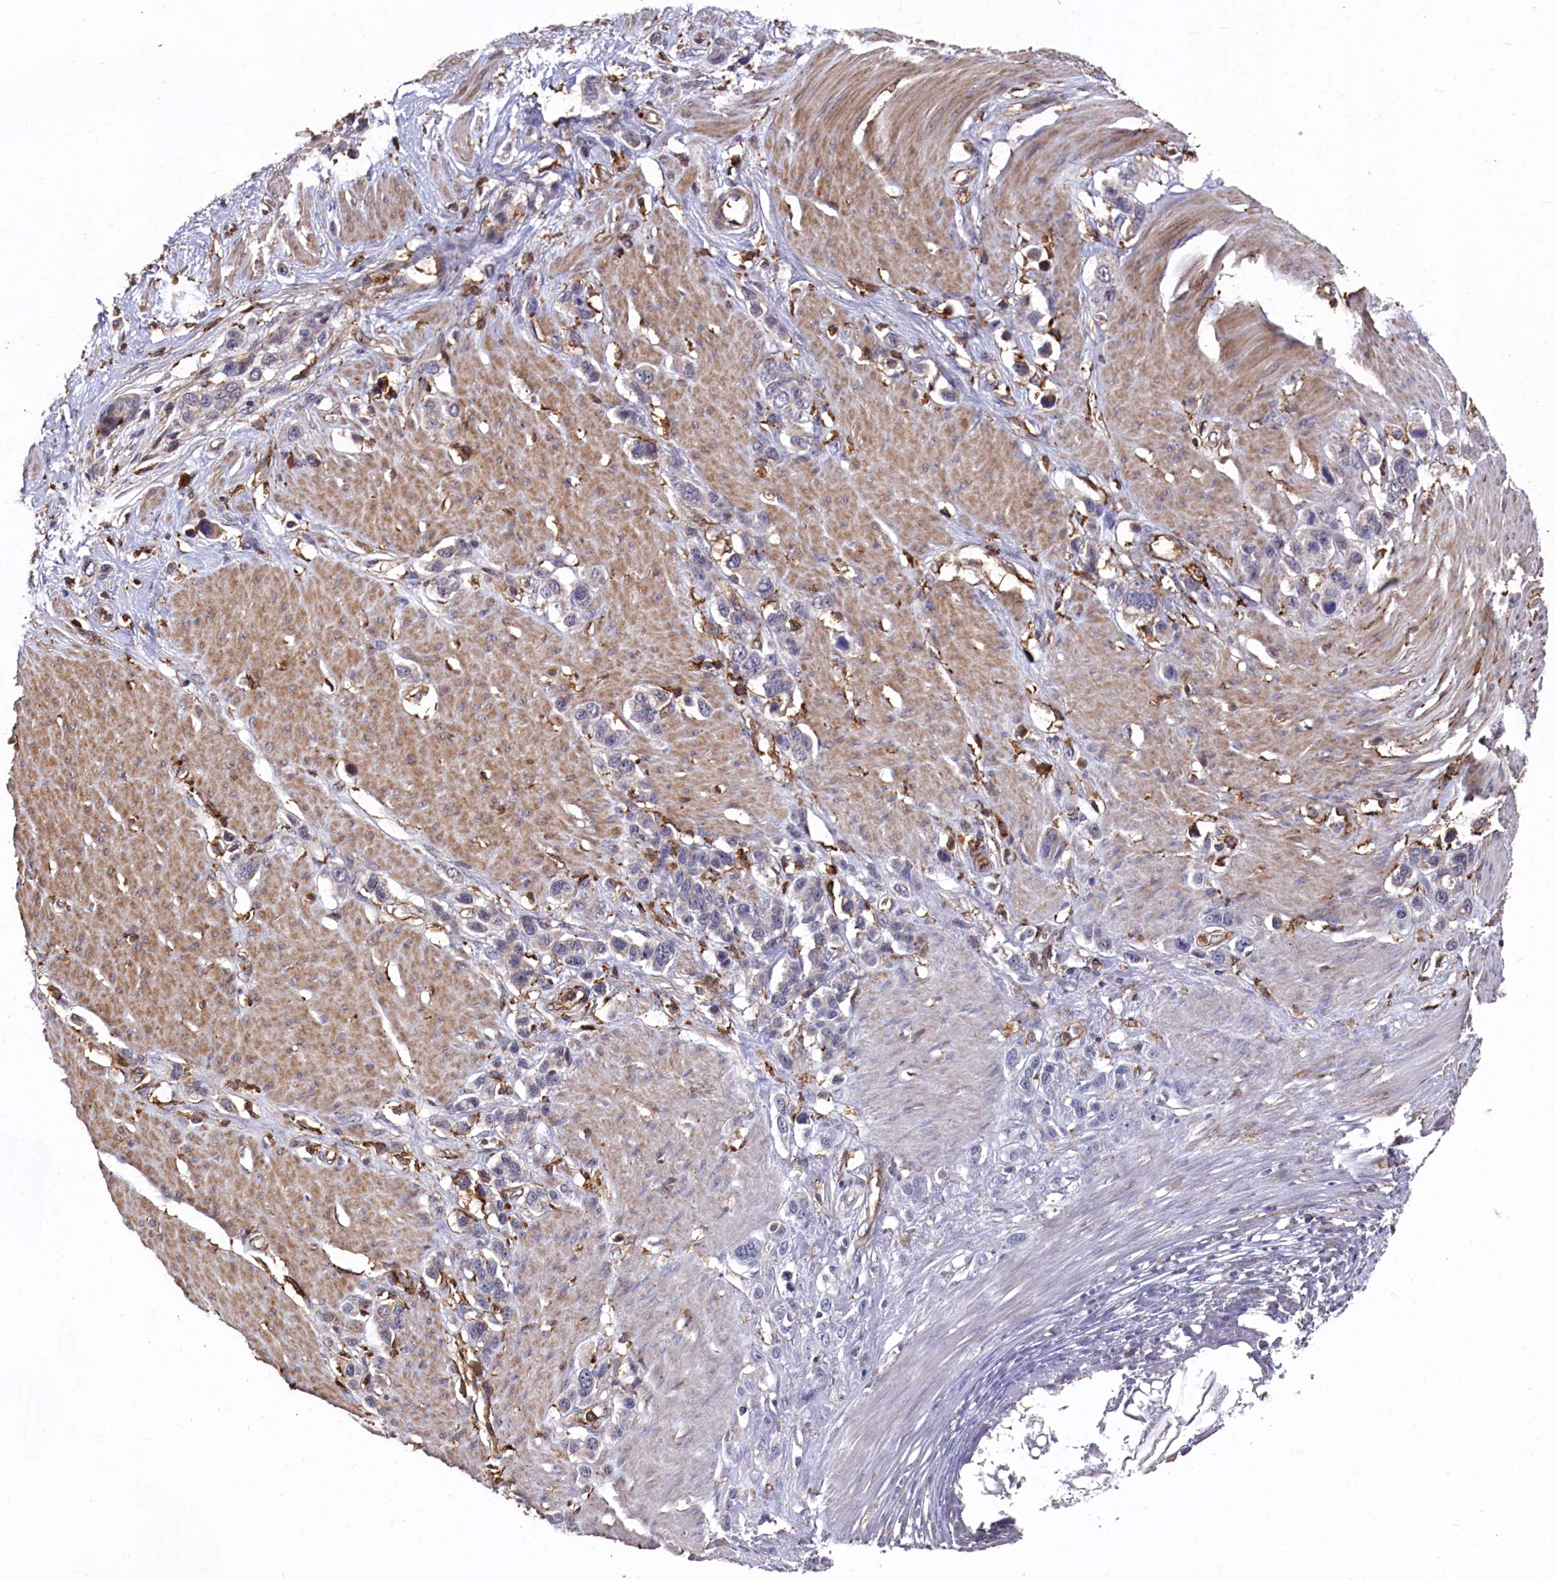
{"staining": {"intensity": "negative", "quantity": "none", "location": "none"}, "tissue": "stomach cancer", "cell_type": "Tumor cells", "image_type": "cancer", "snomed": [{"axis": "morphology", "description": "Adenocarcinoma, NOS"}, {"axis": "morphology", "description": "Adenocarcinoma, High grade"}, {"axis": "topography", "description": "Stomach, upper"}, {"axis": "topography", "description": "Stomach, lower"}], "caption": "Tumor cells show no significant expression in stomach cancer.", "gene": "PLEKHO2", "patient": {"sex": "female", "age": 65}}